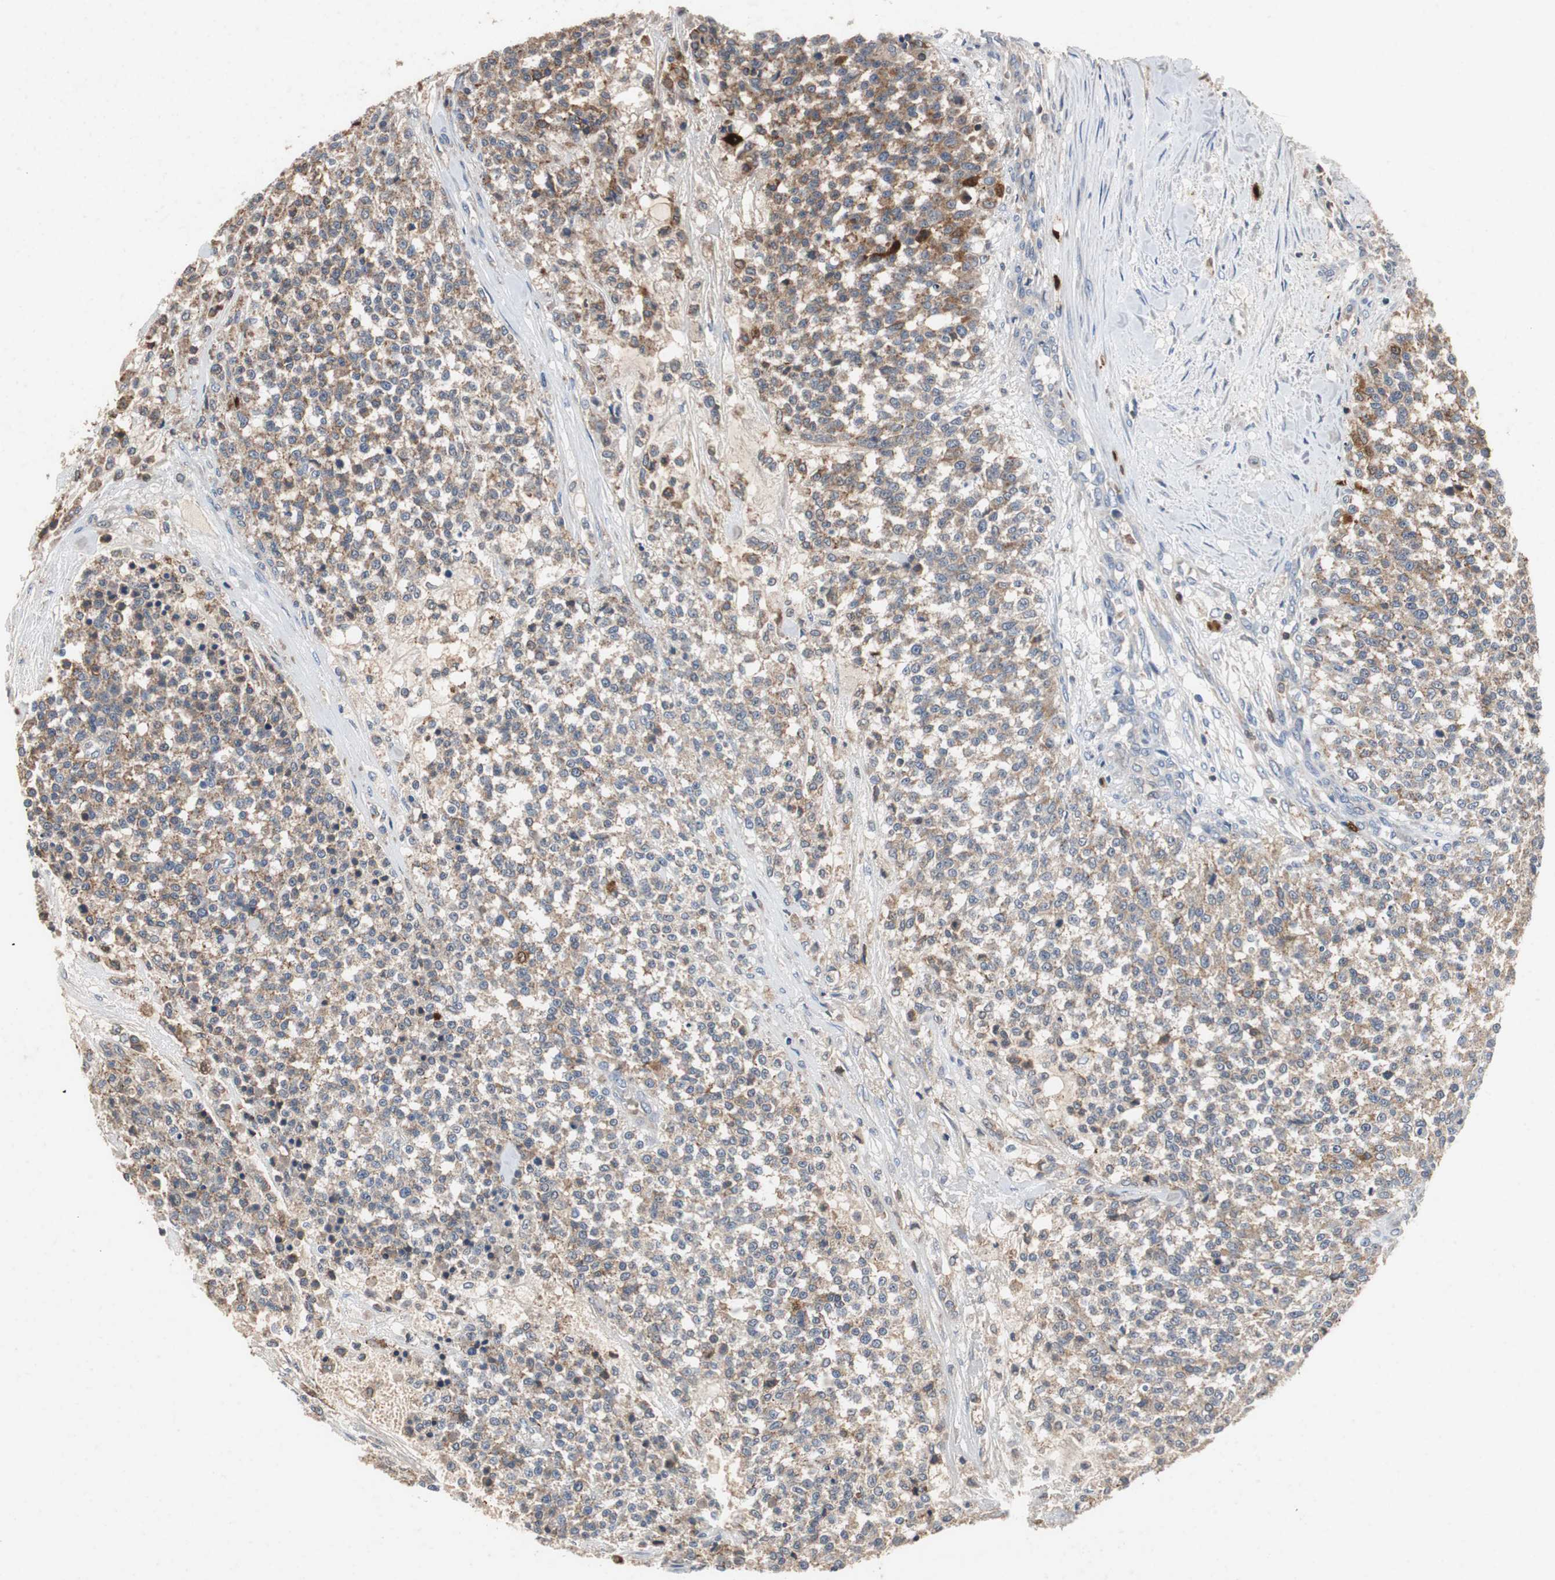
{"staining": {"intensity": "weak", "quantity": ">75%", "location": "cytoplasmic/membranous"}, "tissue": "testis cancer", "cell_type": "Tumor cells", "image_type": "cancer", "snomed": [{"axis": "morphology", "description": "Seminoma, NOS"}, {"axis": "topography", "description": "Testis"}], "caption": "An image of testis cancer (seminoma) stained for a protein displays weak cytoplasmic/membranous brown staining in tumor cells.", "gene": "CALB2", "patient": {"sex": "male", "age": 59}}